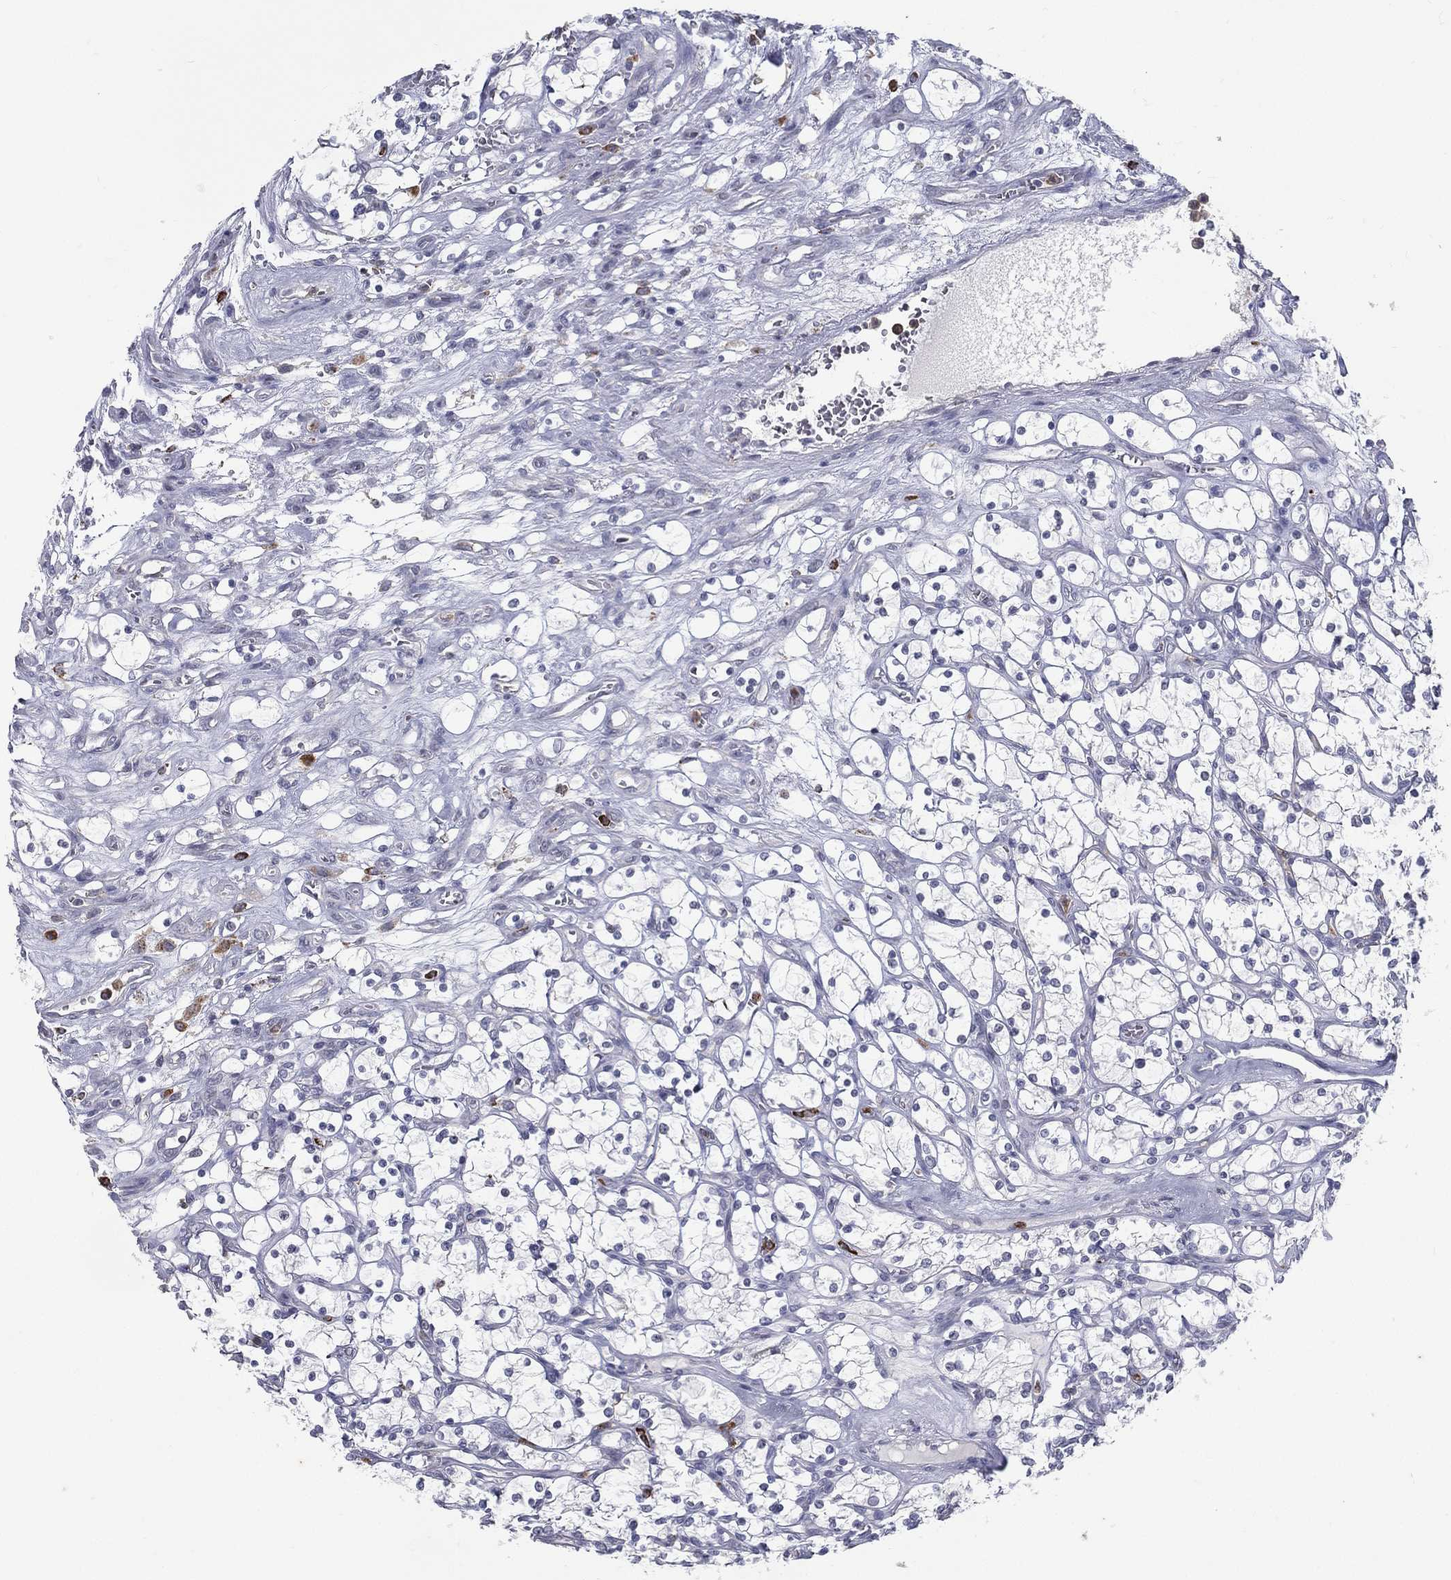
{"staining": {"intensity": "negative", "quantity": "none", "location": "none"}, "tissue": "renal cancer", "cell_type": "Tumor cells", "image_type": "cancer", "snomed": [{"axis": "morphology", "description": "Adenocarcinoma, NOS"}, {"axis": "topography", "description": "Kidney"}], "caption": "Tumor cells are negative for protein expression in human renal cancer.", "gene": "EVI2B", "patient": {"sex": "female", "age": 69}}